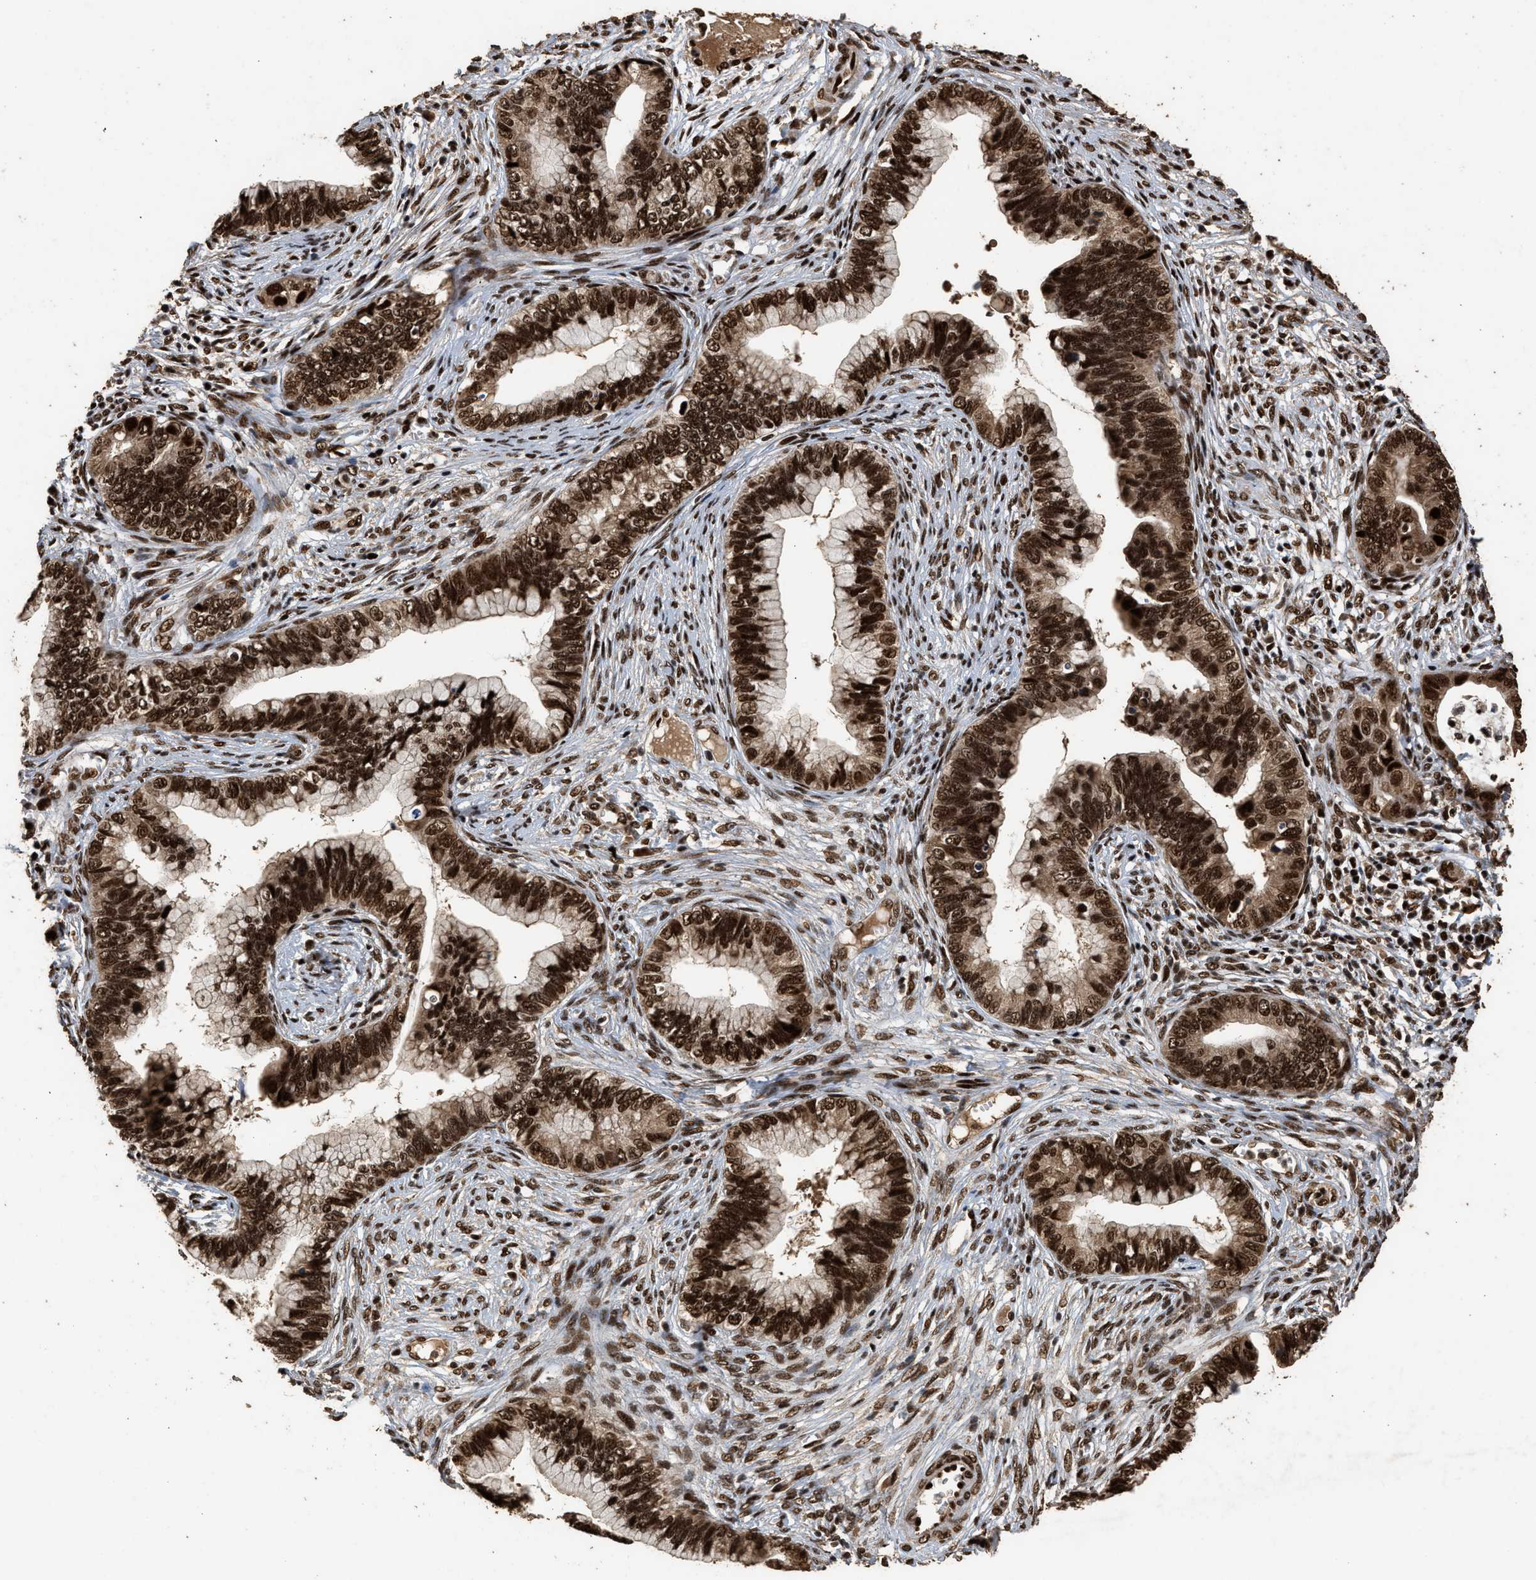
{"staining": {"intensity": "strong", "quantity": ">75%", "location": "cytoplasmic/membranous,nuclear"}, "tissue": "cervical cancer", "cell_type": "Tumor cells", "image_type": "cancer", "snomed": [{"axis": "morphology", "description": "Adenocarcinoma, NOS"}, {"axis": "topography", "description": "Cervix"}], "caption": "This is a histology image of immunohistochemistry staining of cervical cancer, which shows strong expression in the cytoplasmic/membranous and nuclear of tumor cells.", "gene": "PPP4R3B", "patient": {"sex": "female", "age": 44}}